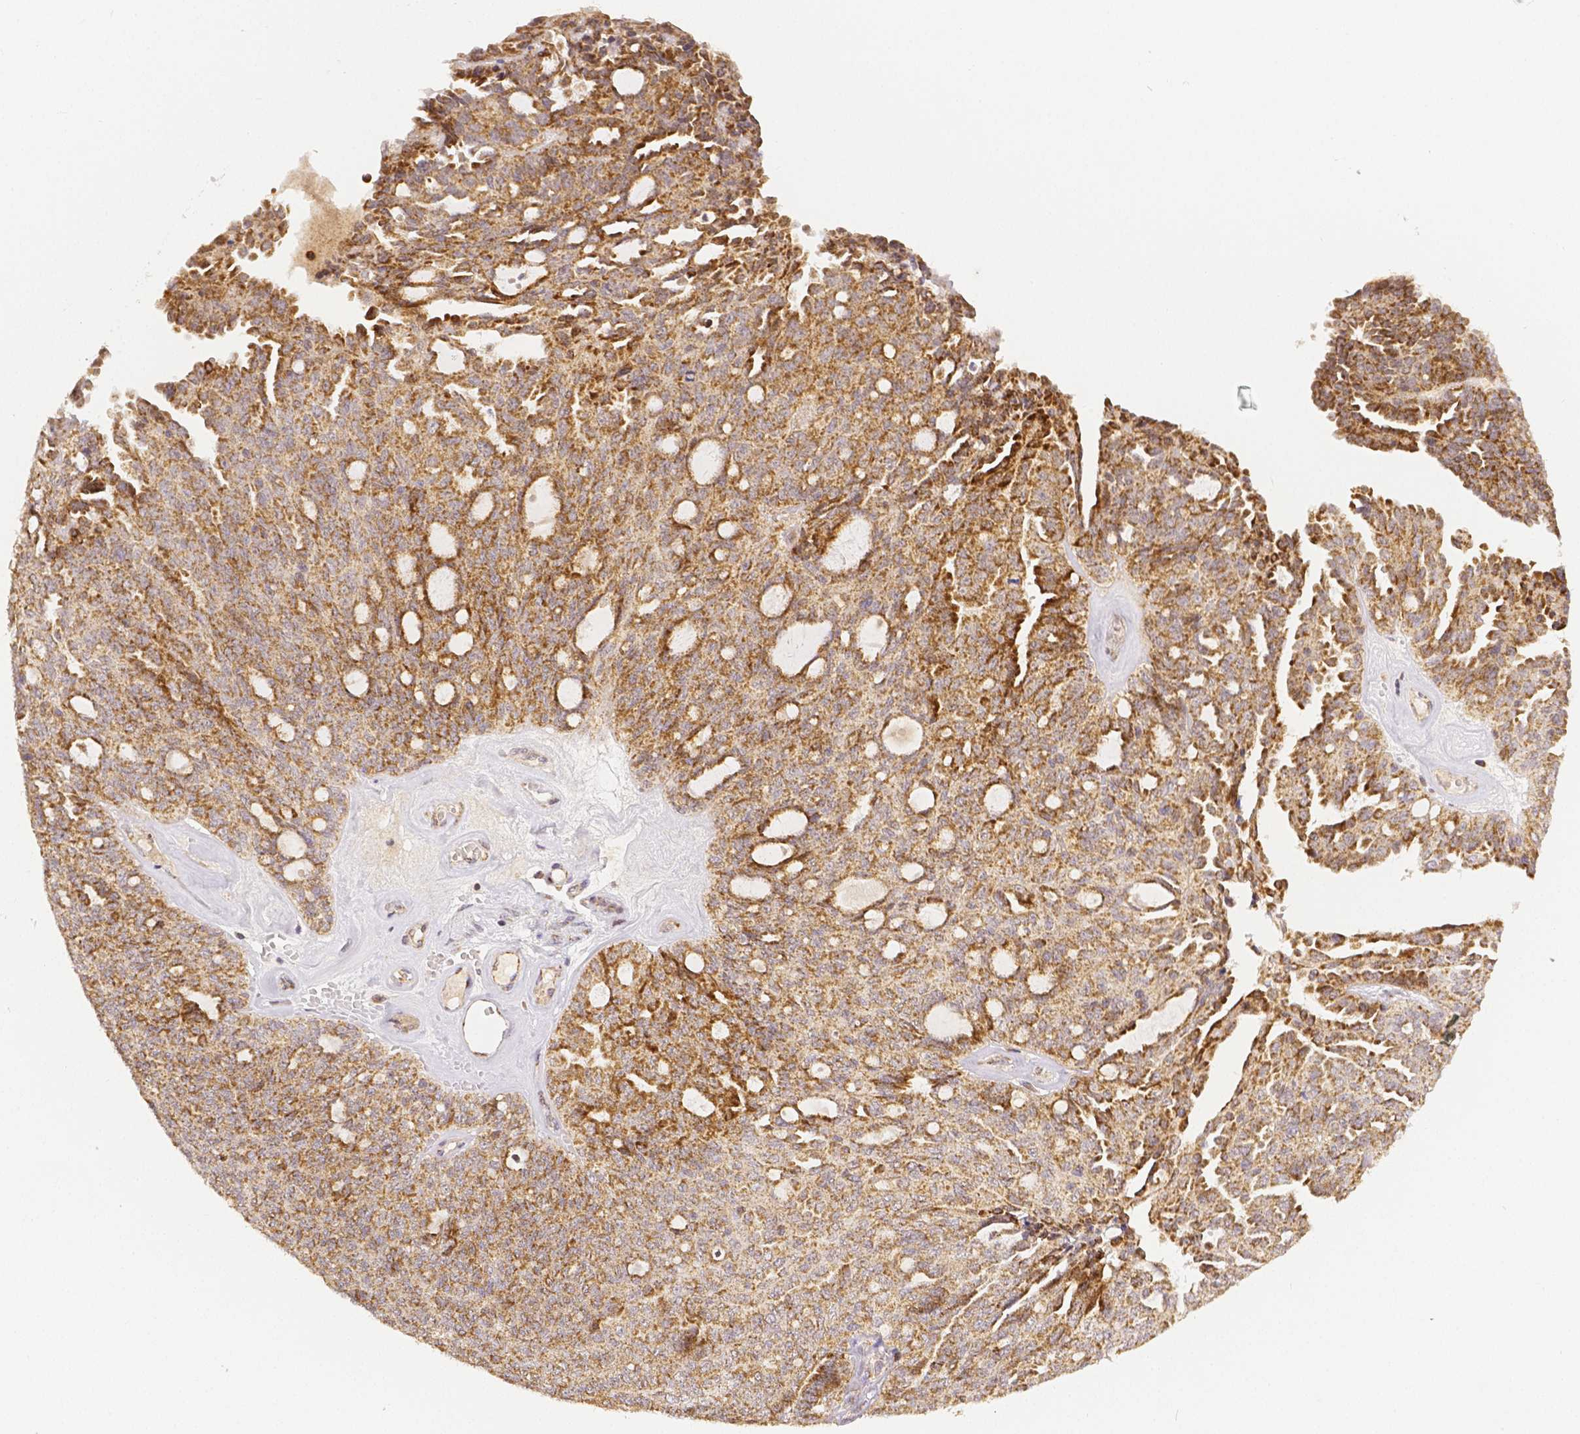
{"staining": {"intensity": "moderate", "quantity": ">75%", "location": "cytoplasmic/membranous"}, "tissue": "ovarian cancer", "cell_type": "Tumor cells", "image_type": "cancer", "snomed": [{"axis": "morphology", "description": "Cystadenocarcinoma, serous, NOS"}, {"axis": "topography", "description": "Ovary"}], "caption": "The immunohistochemical stain labels moderate cytoplasmic/membranous expression in tumor cells of ovarian serous cystadenocarcinoma tissue. (DAB IHC, brown staining for protein, blue staining for nuclei).", "gene": "RHOT1", "patient": {"sex": "female", "age": 71}}